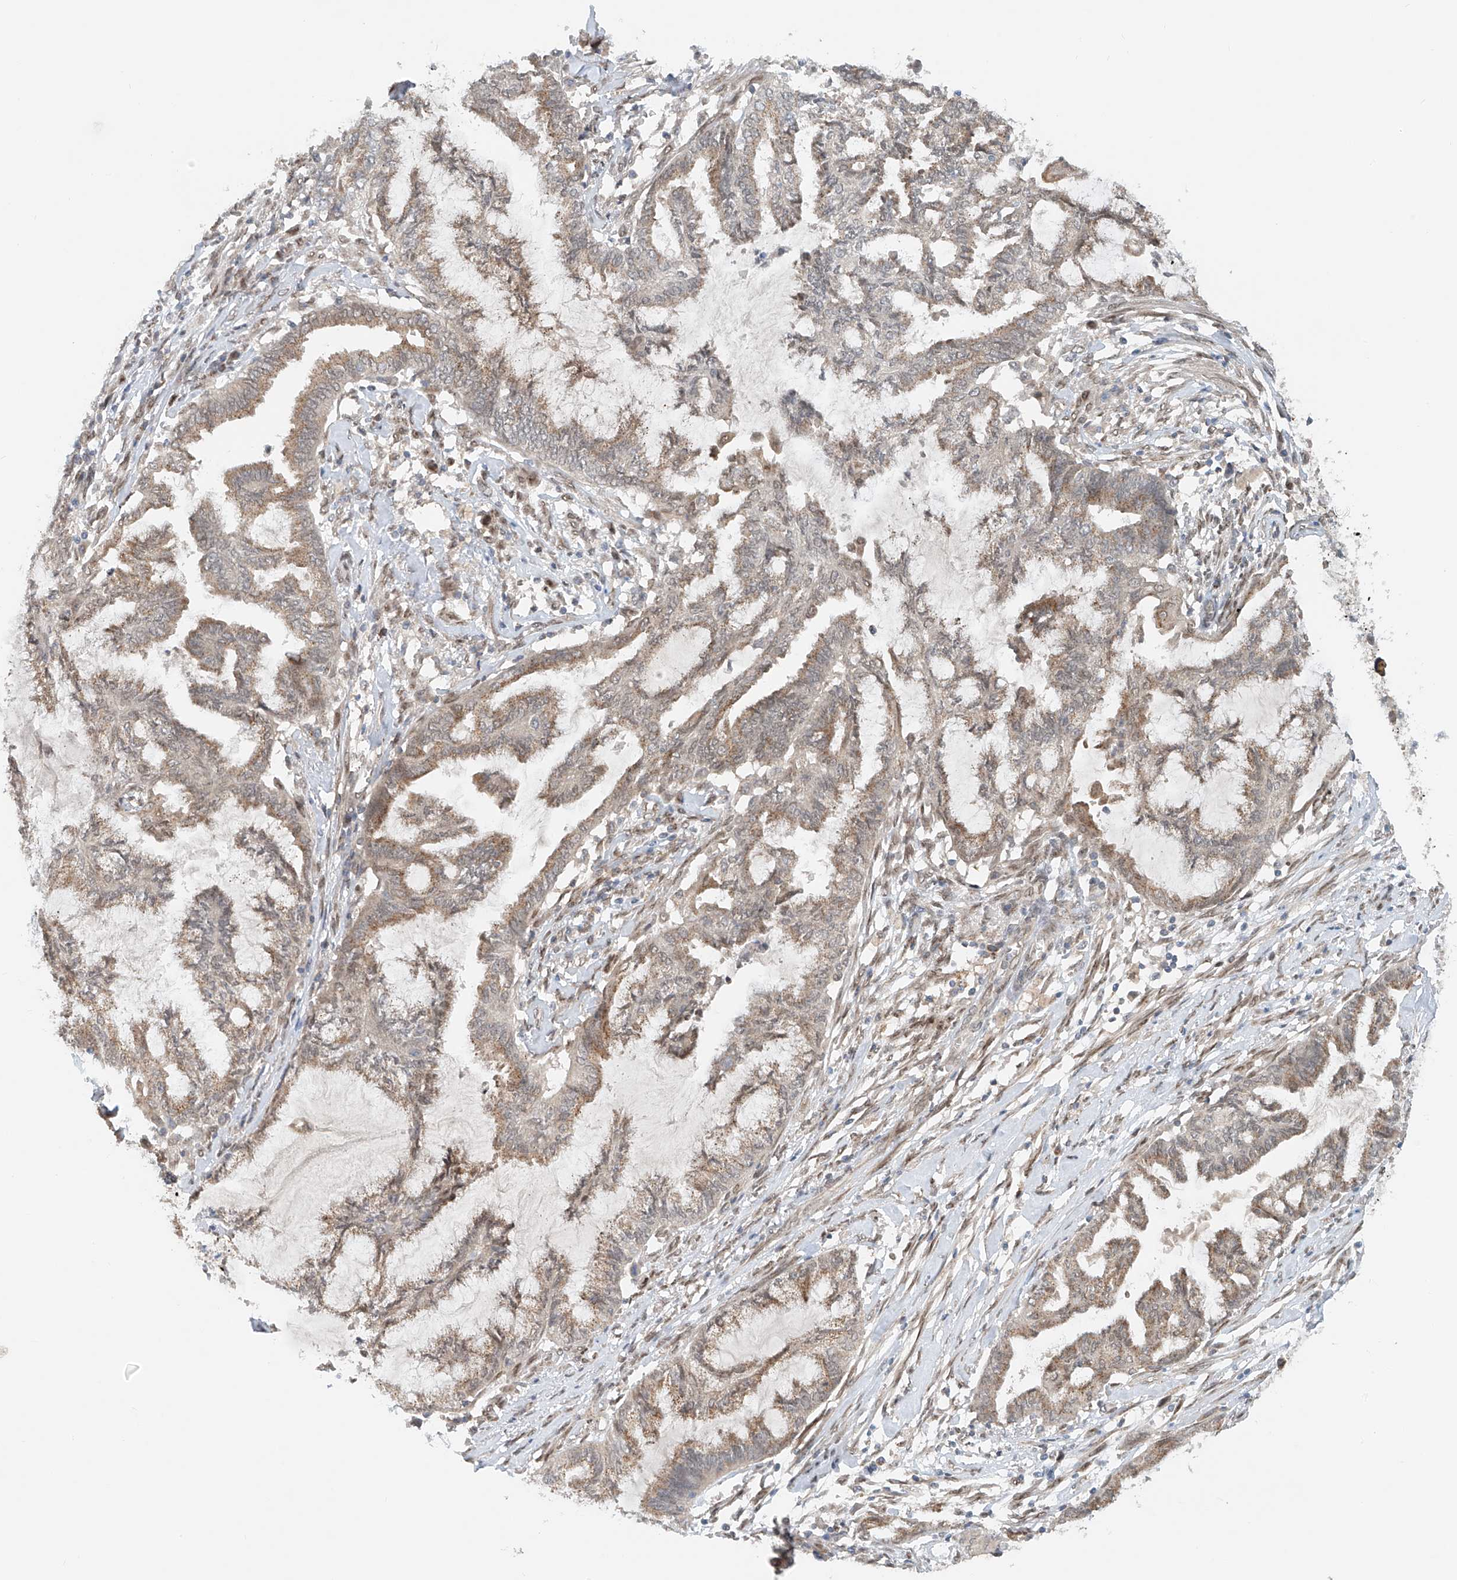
{"staining": {"intensity": "weak", "quantity": "25%-75%", "location": "cytoplasmic/membranous"}, "tissue": "endometrial cancer", "cell_type": "Tumor cells", "image_type": "cancer", "snomed": [{"axis": "morphology", "description": "Adenocarcinoma, NOS"}, {"axis": "topography", "description": "Endometrium"}], "caption": "Endometrial cancer (adenocarcinoma) stained with IHC displays weak cytoplasmic/membranous expression in about 25%-75% of tumor cells.", "gene": "STARD9", "patient": {"sex": "female", "age": 86}}